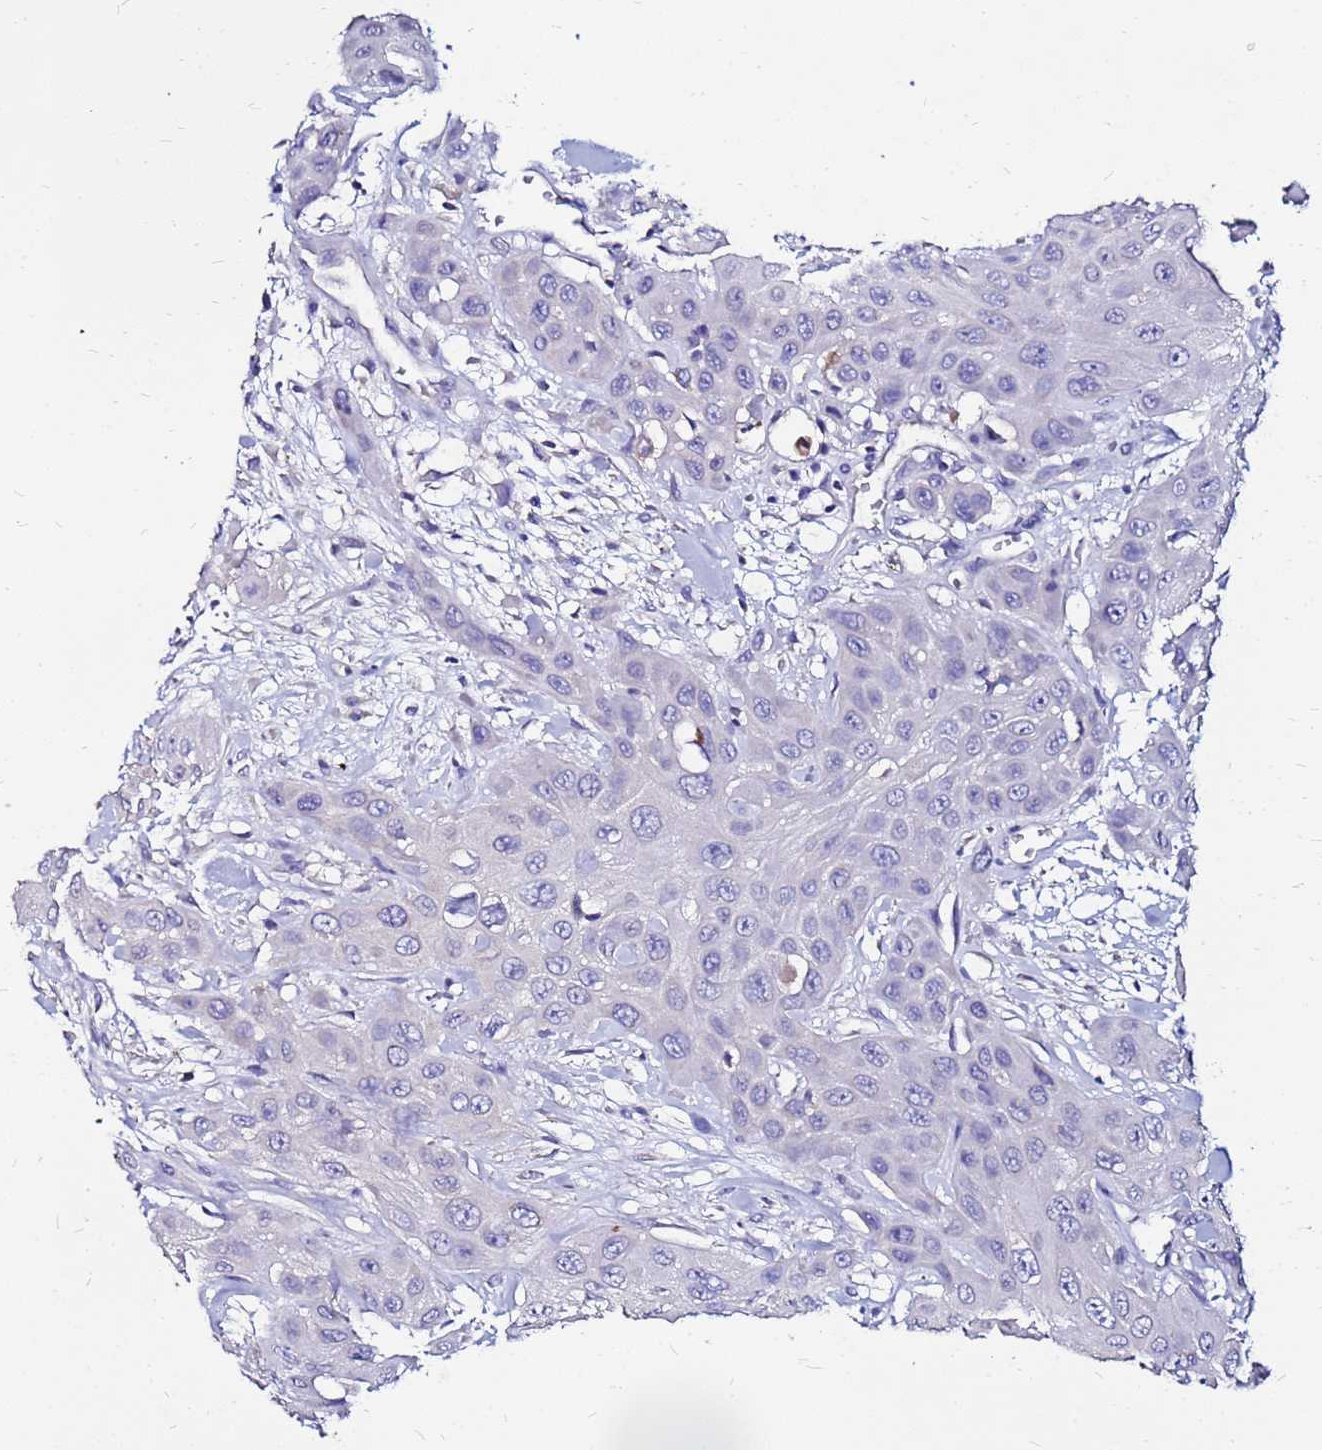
{"staining": {"intensity": "negative", "quantity": "none", "location": "none"}, "tissue": "head and neck cancer", "cell_type": "Tumor cells", "image_type": "cancer", "snomed": [{"axis": "morphology", "description": "Squamous cell carcinoma, NOS"}, {"axis": "topography", "description": "Head-Neck"}], "caption": "IHC micrograph of neoplastic tissue: head and neck squamous cell carcinoma stained with DAB (3,3'-diaminobenzidine) shows no significant protein expression in tumor cells.", "gene": "FAM183A", "patient": {"sex": "male", "age": 81}}